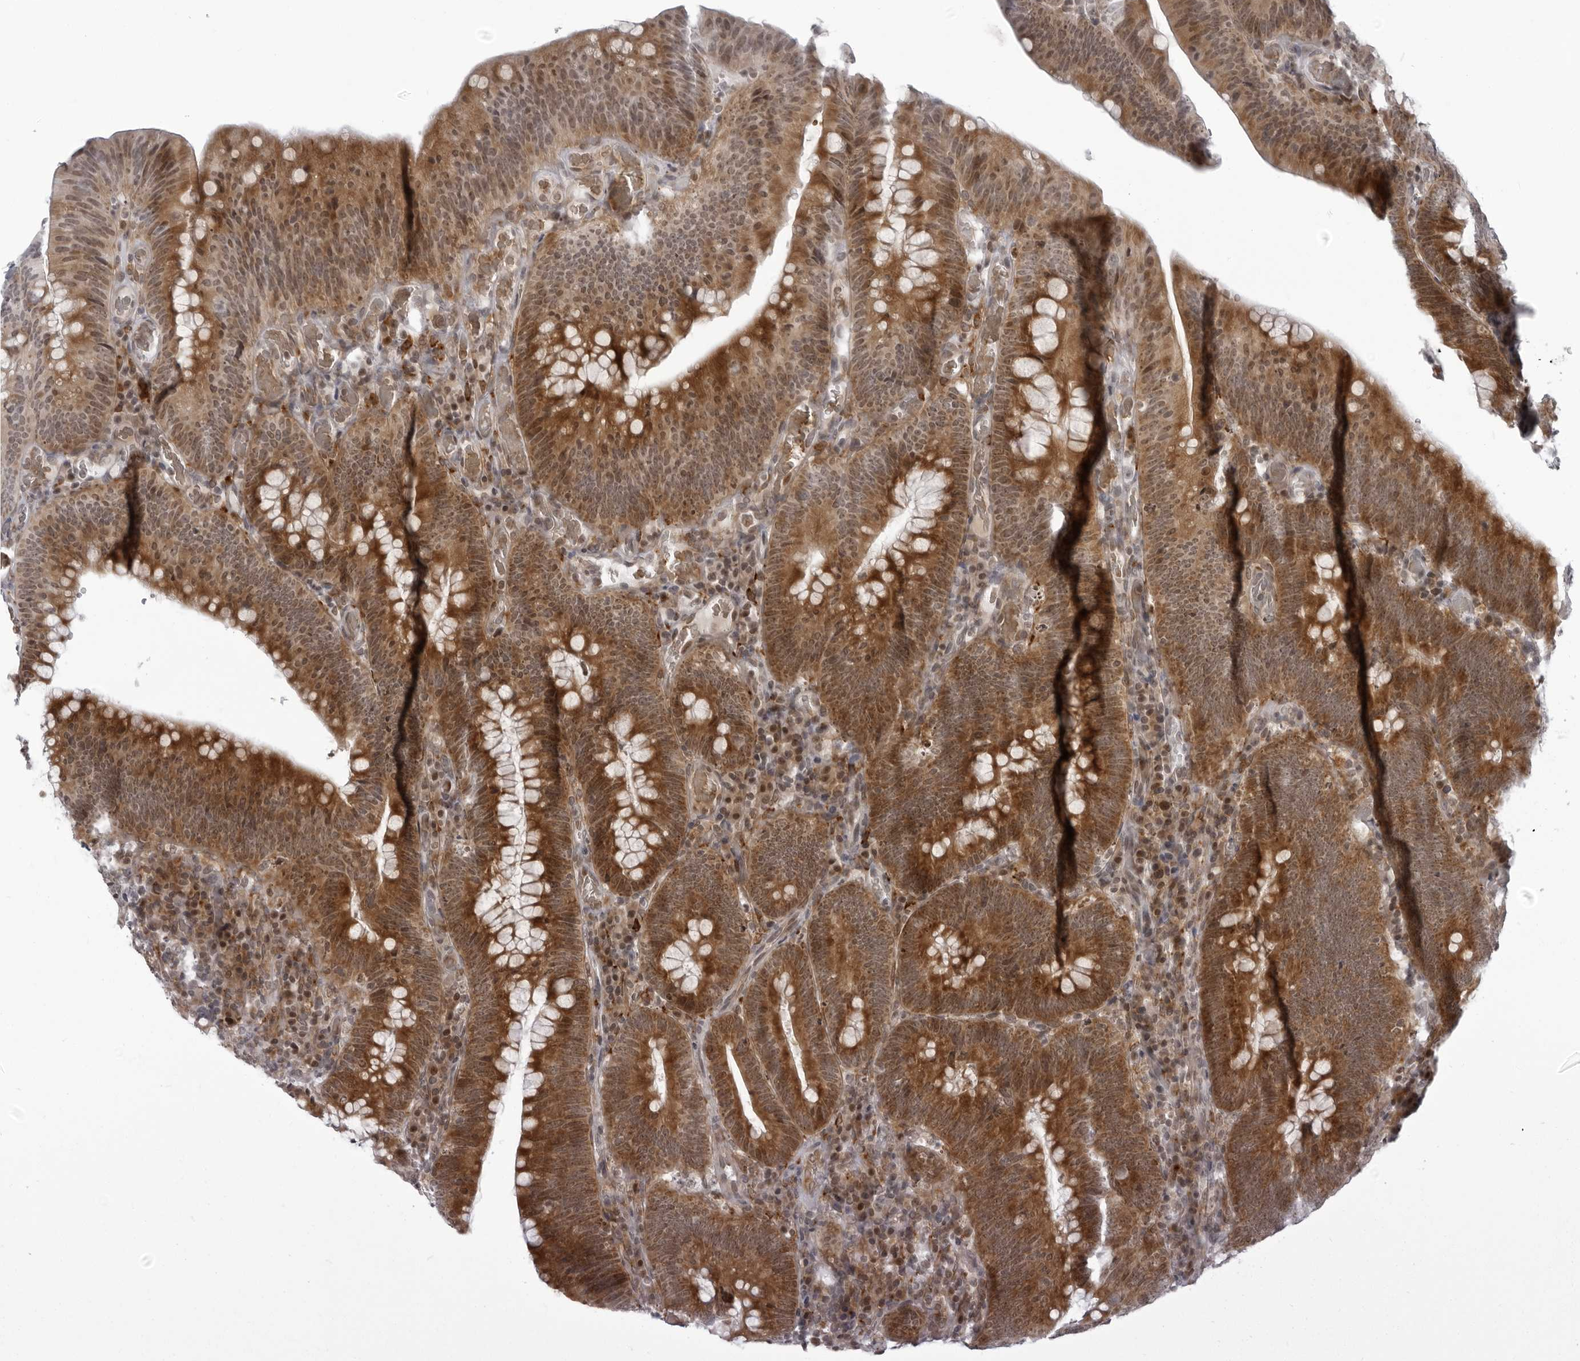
{"staining": {"intensity": "strong", "quantity": ">75%", "location": "cytoplasmic/membranous"}, "tissue": "colorectal cancer", "cell_type": "Tumor cells", "image_type": "cancer", "snomed": [{"axis": "morphology", "description": "Normal tissue, NOS"}, {"axis": "topography", "description": "Colon"}], "caption": "The immunohistochemical stain labels strong cytoplasmic/membranous positivity in tumor cells of colorectal cancer tissue.", "gene": "THOP1", "patient": {"sex": "female", "age": 82}}